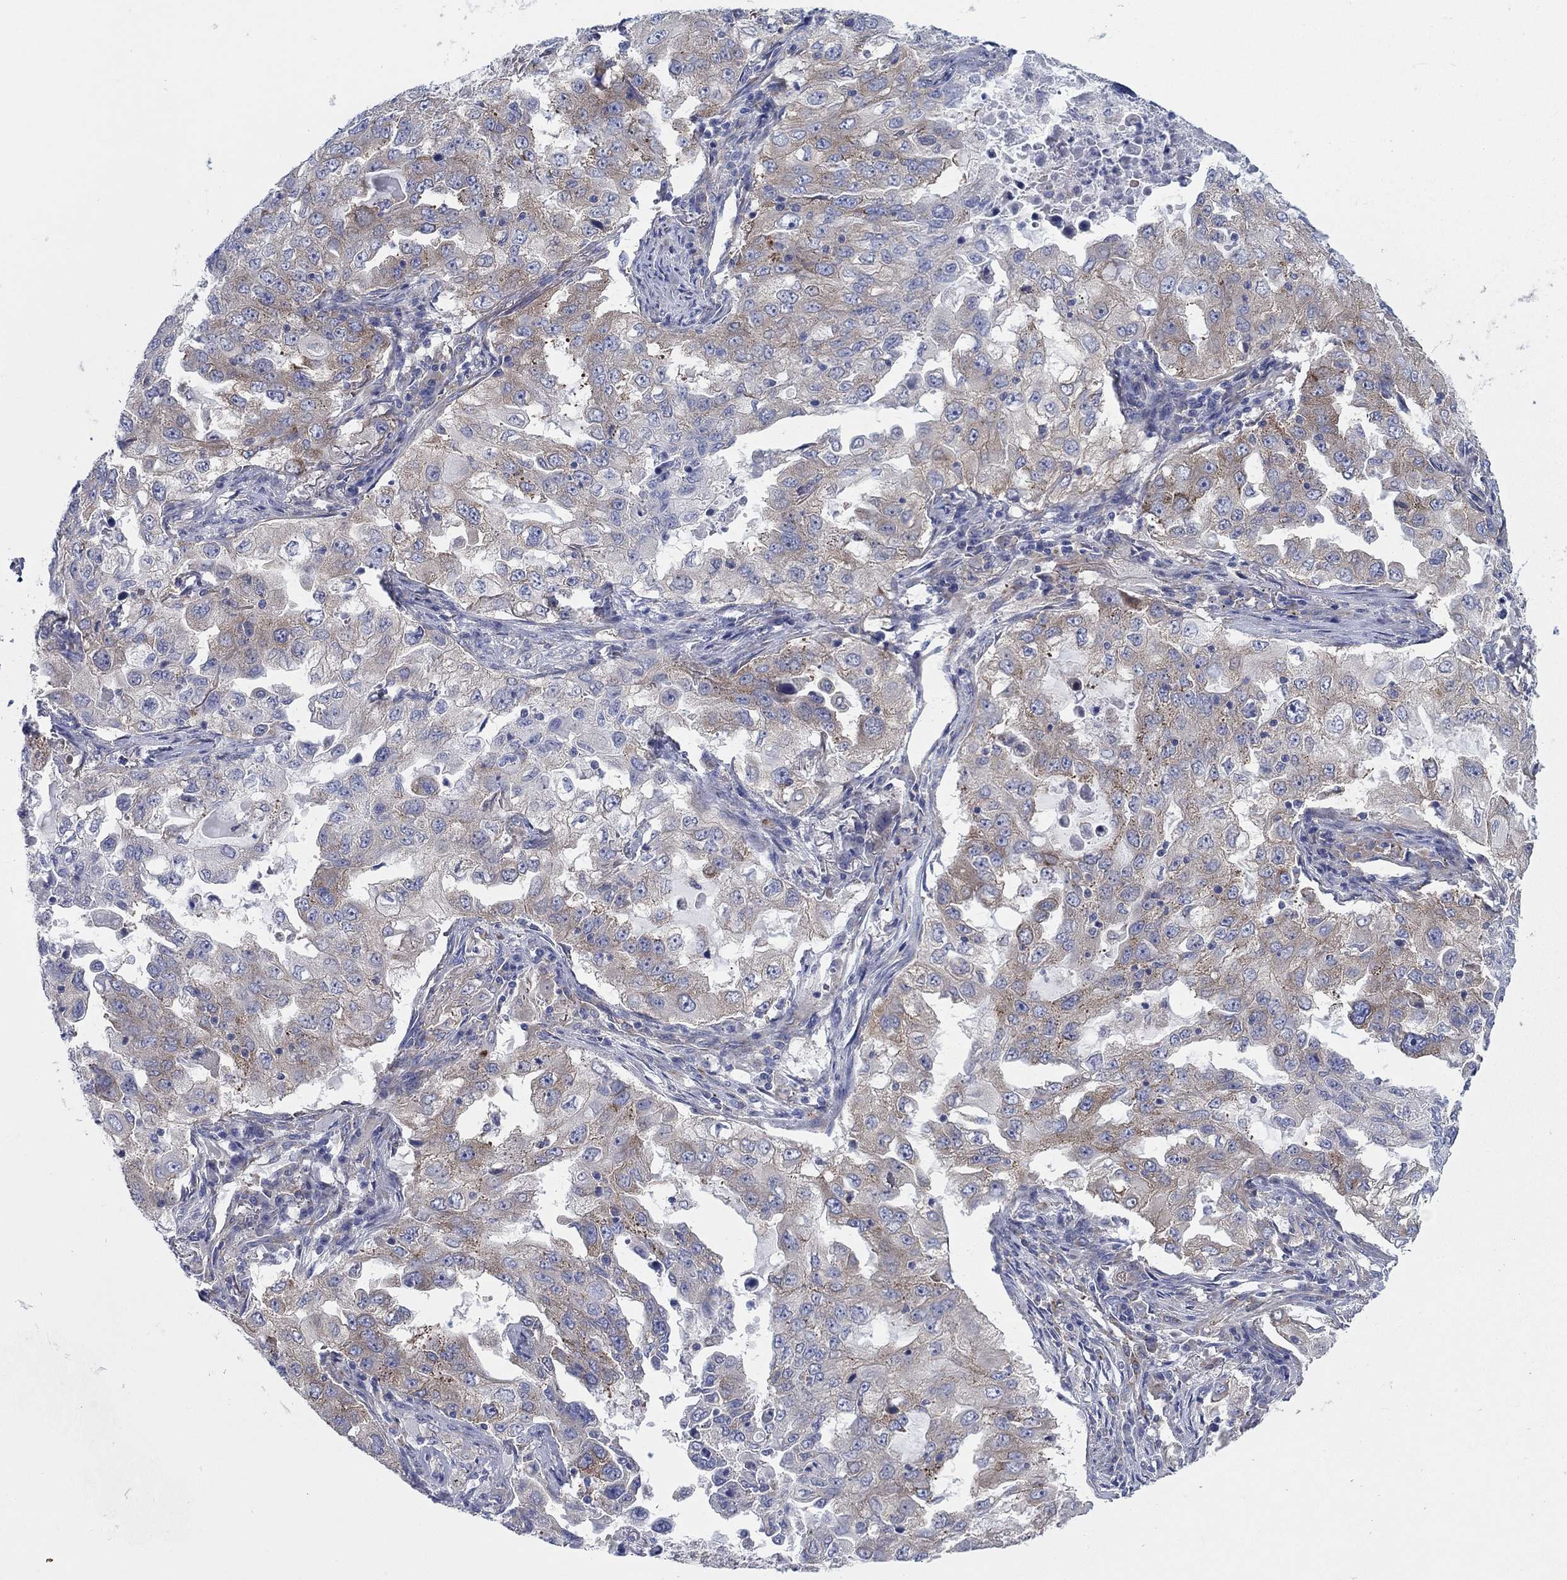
{"staining": {"intensity": "strong", "quantity": "<25%", "location": "cytoplasmic/membranous"}, "tissue": "lung cancer", "cell_type": "Tumor cells", "image_type": "cancer", "snomed": [{"axis": "morphology", "description": "Adenocarcinoma, NOS"}, {"axis": "topography", "description": "Lung"}], "caption": "Adenocarcinoma (lung) stained for a protein (brown) shows strong cytoplasmic/membranous positive staining in about <25% of tumor cells.", "gene": "TMEM59", "patient": {"sex": "female", "age": 61}}